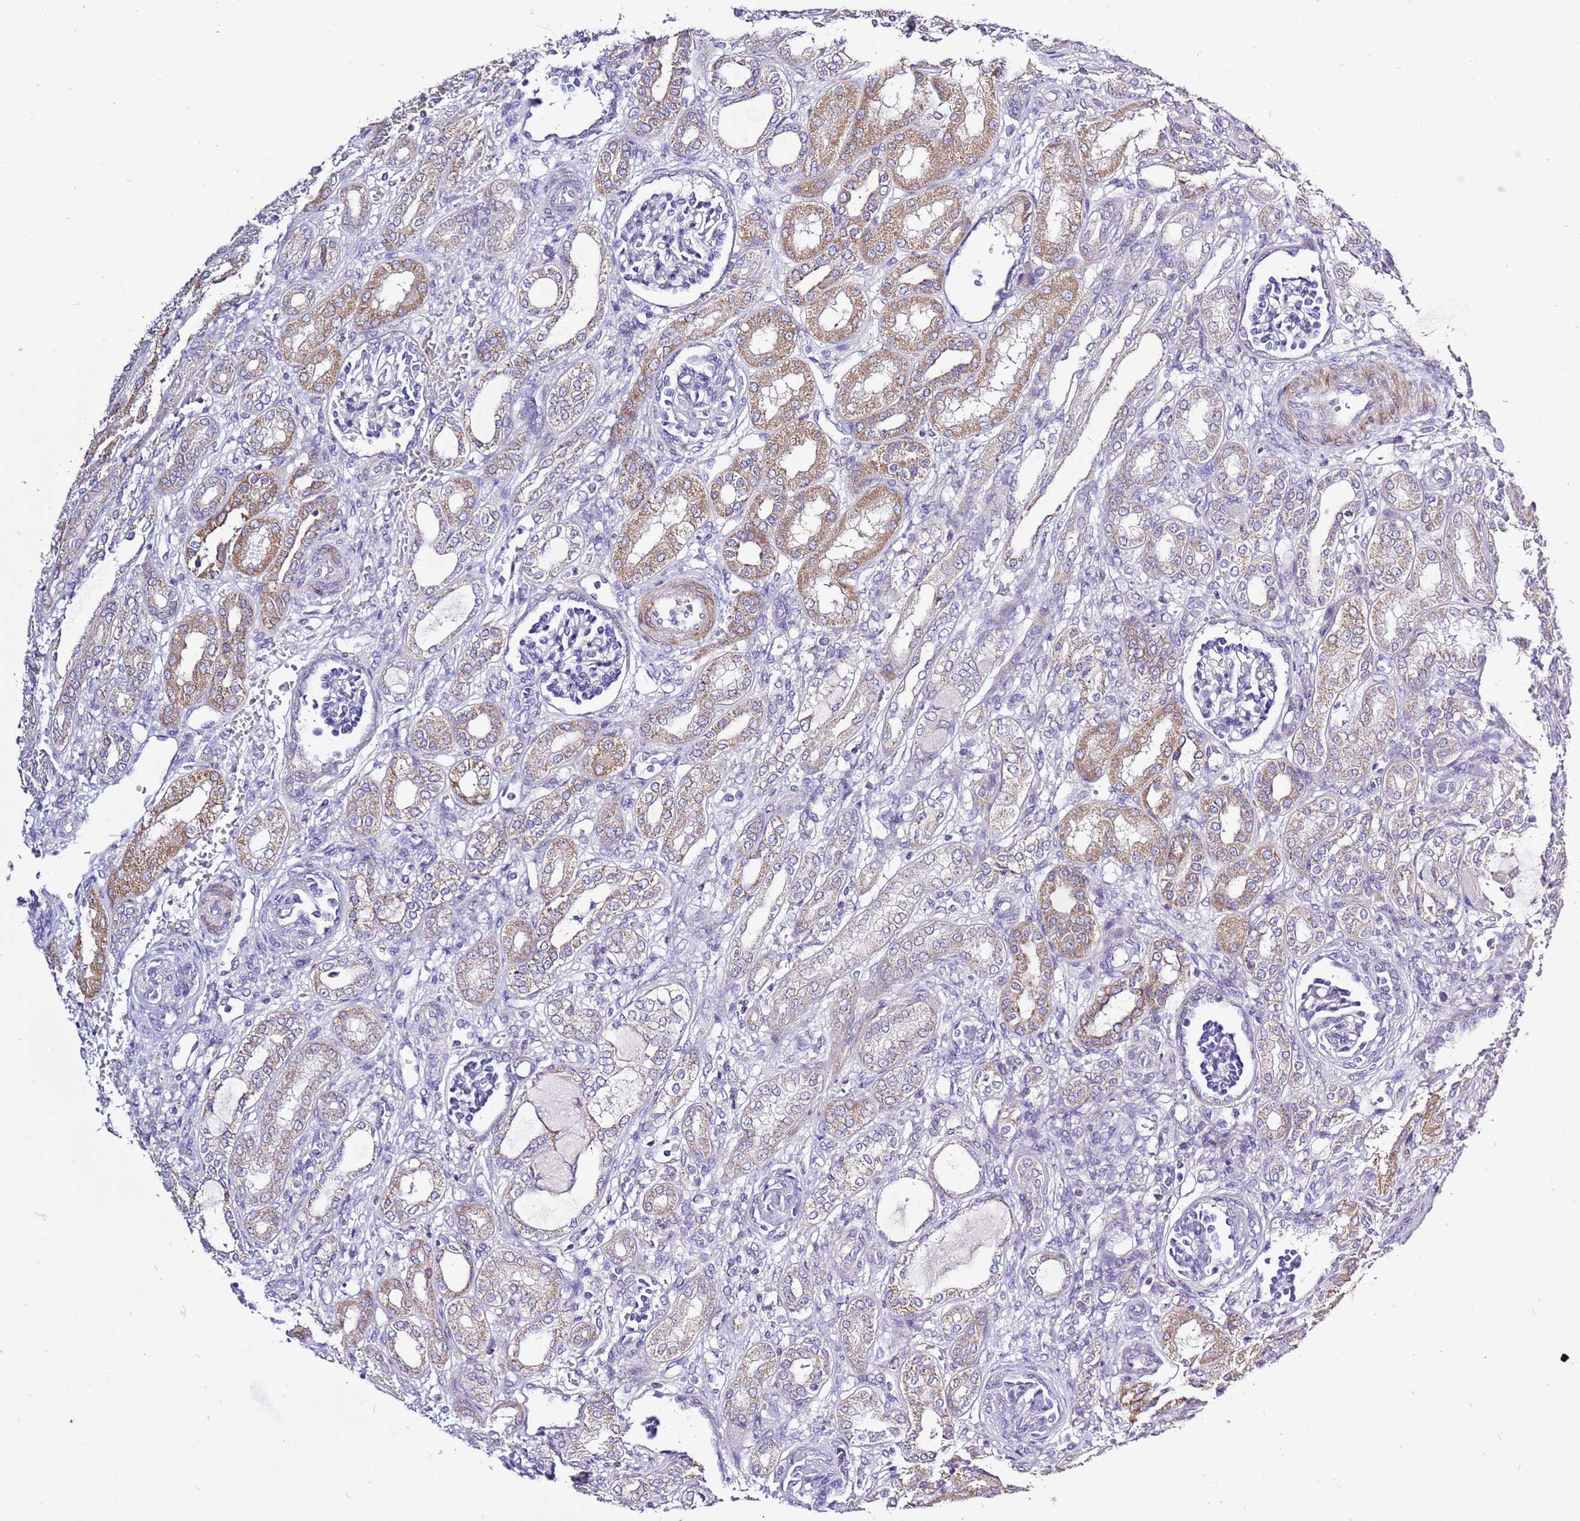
{"staining": {"intensity": "negative", "quantity": "none", "location": "none"}, "tissue": "kidney", "cell_type": "Cells in glomeruli", "image_type": "normal", "snomed": [{"axis": "morphology", "description": "Normal tissue, NOS"}, {"axis": "morphology", "description": "Neoplasm, malignant, NOS"}, {"axis": "topography", "description": "Kidney"}], "caption": "DAB immunohistochemical staining of unremarkable human kidney exhibits no significant staining in cells in glomeruli.", "gene": "GLCE", "patient": {"sex": "female", "age": 1}}